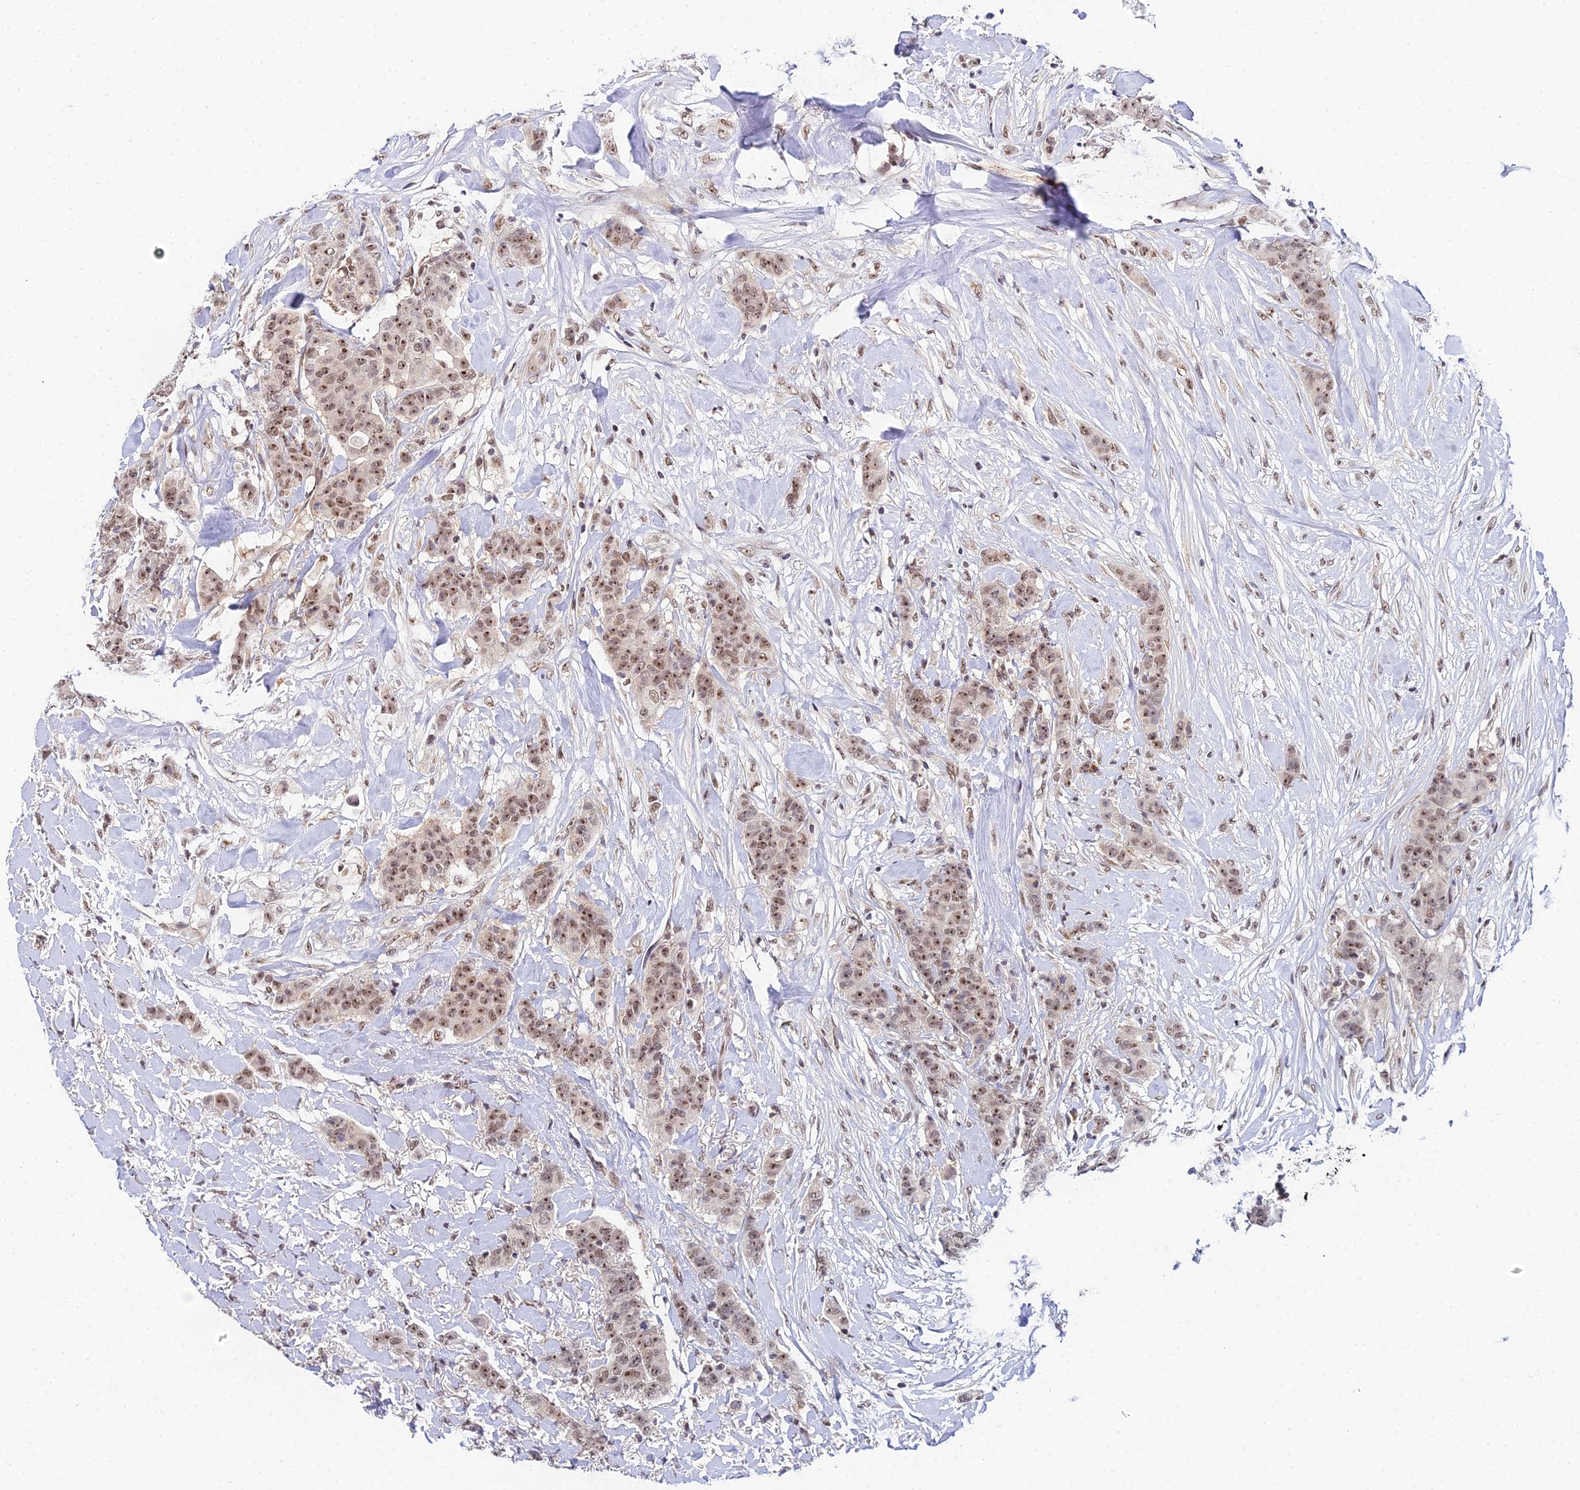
{"staining": {"intensity": "moderate", "quantity": ">75%", "location": "nuclear"}, "tissue": "breast cancer", "cell_type": "Tumor cells", "image_type": "cancer", "snomed": [{"axis": "morphology", "description": "Duct carcinoma"}, {"axis": "topography", "description": "Breast"}], "caption": "Breast invasive ductal carcinoma stained for a protein (brown) exhibits moderate nuclear positive staining in approximately >75% of tumor cells.", "gene": "EXOSC3", "patient": {"sex": "female", "age": 40}}